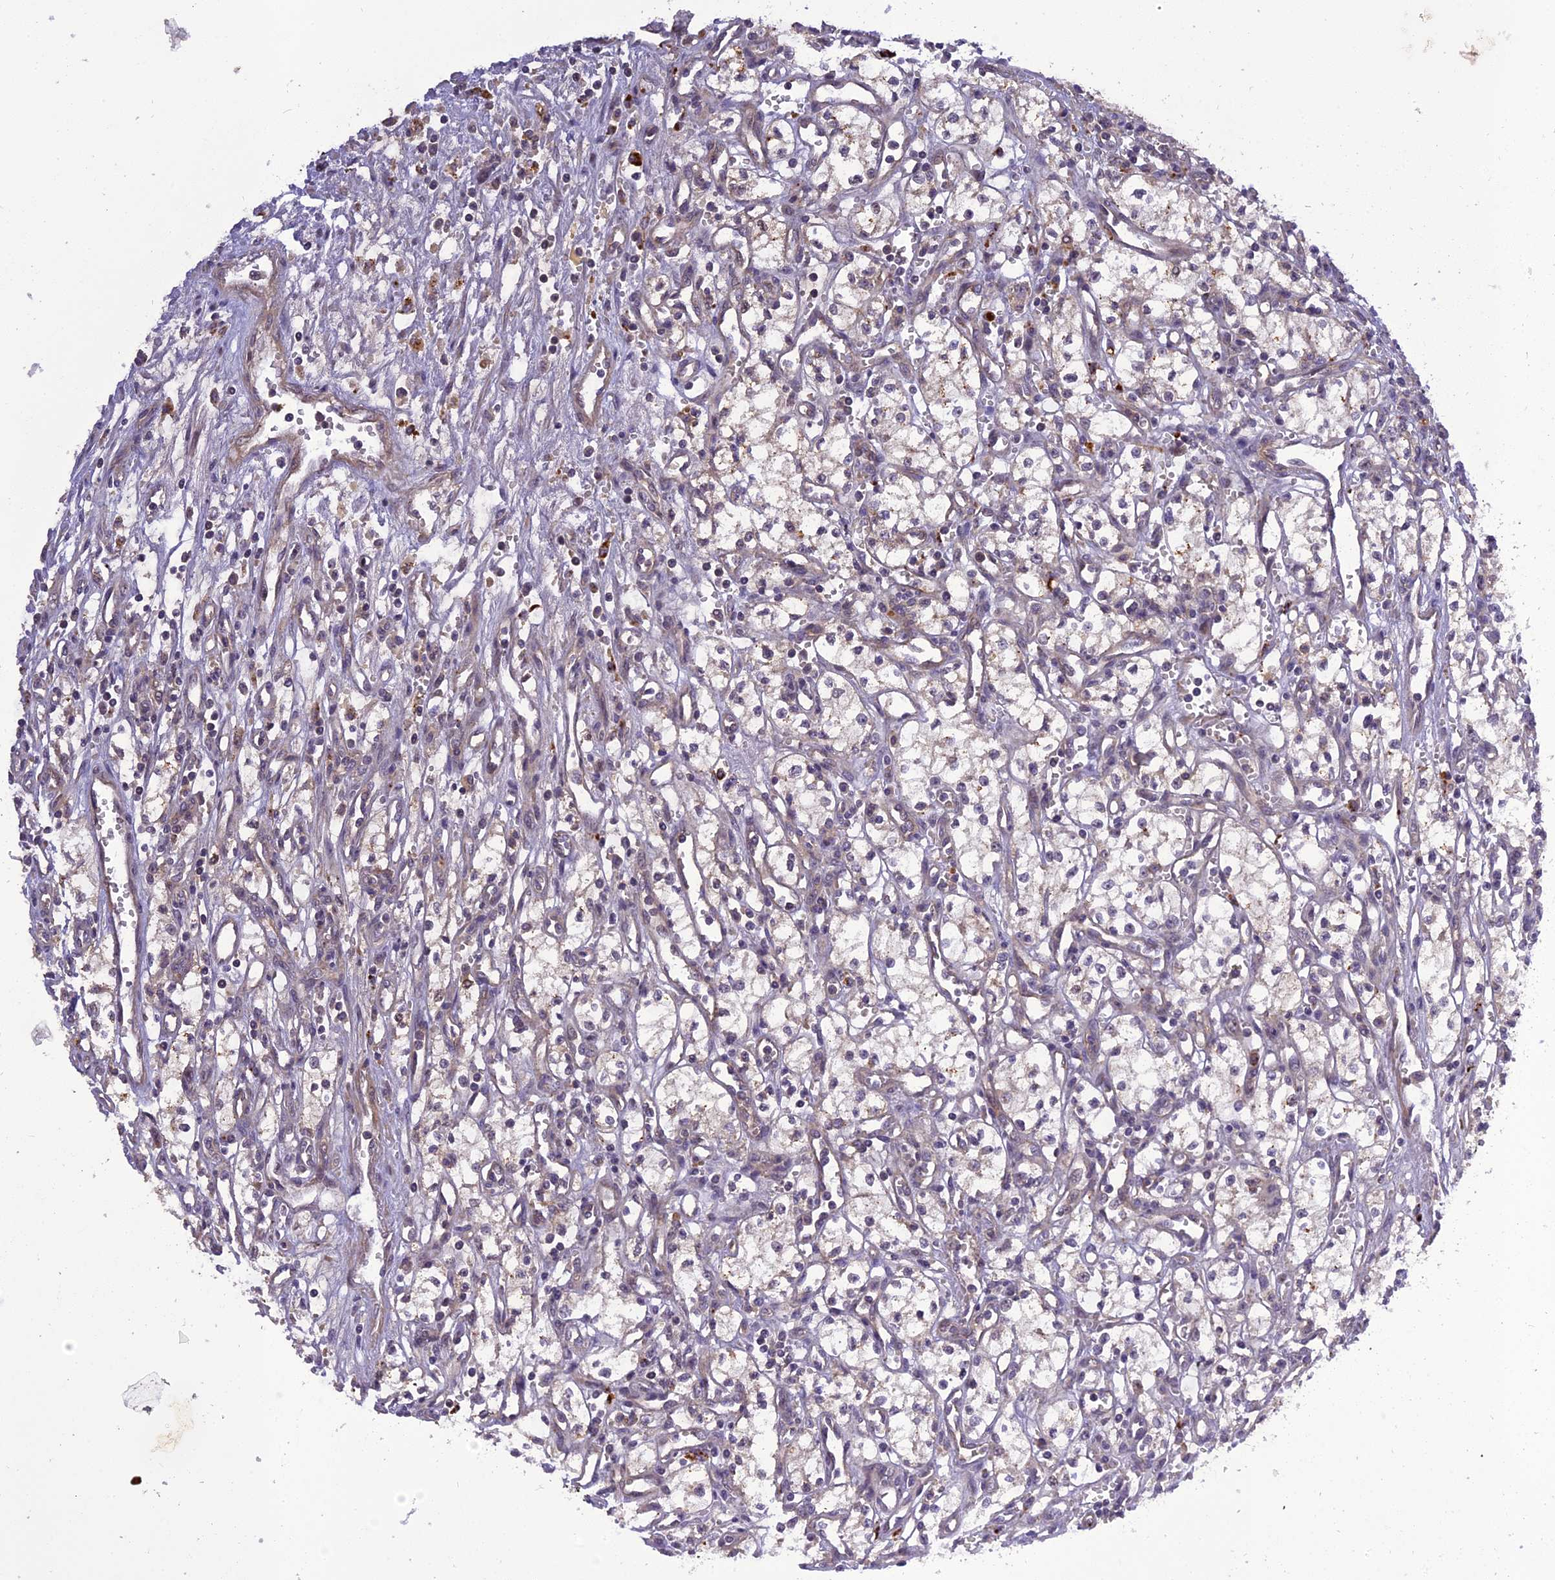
{"staining": {"intensity": "negative", "quantity": "none", "location": "none"}, "tissue": "renal cancer", "cell_type": "Tumor cells", "image_type": "cancer", "snomed": [{"axis": "morphology", "description": "Adenocarcinoma, NOS"}, {"axis": "topography", "description": "Kidney"}], "caption": "Tumor cells show no significant protein staining in adenocarcinoma (renal).", "gene": "FNIP2", "patient": {"sex": "male", "age": 59}}